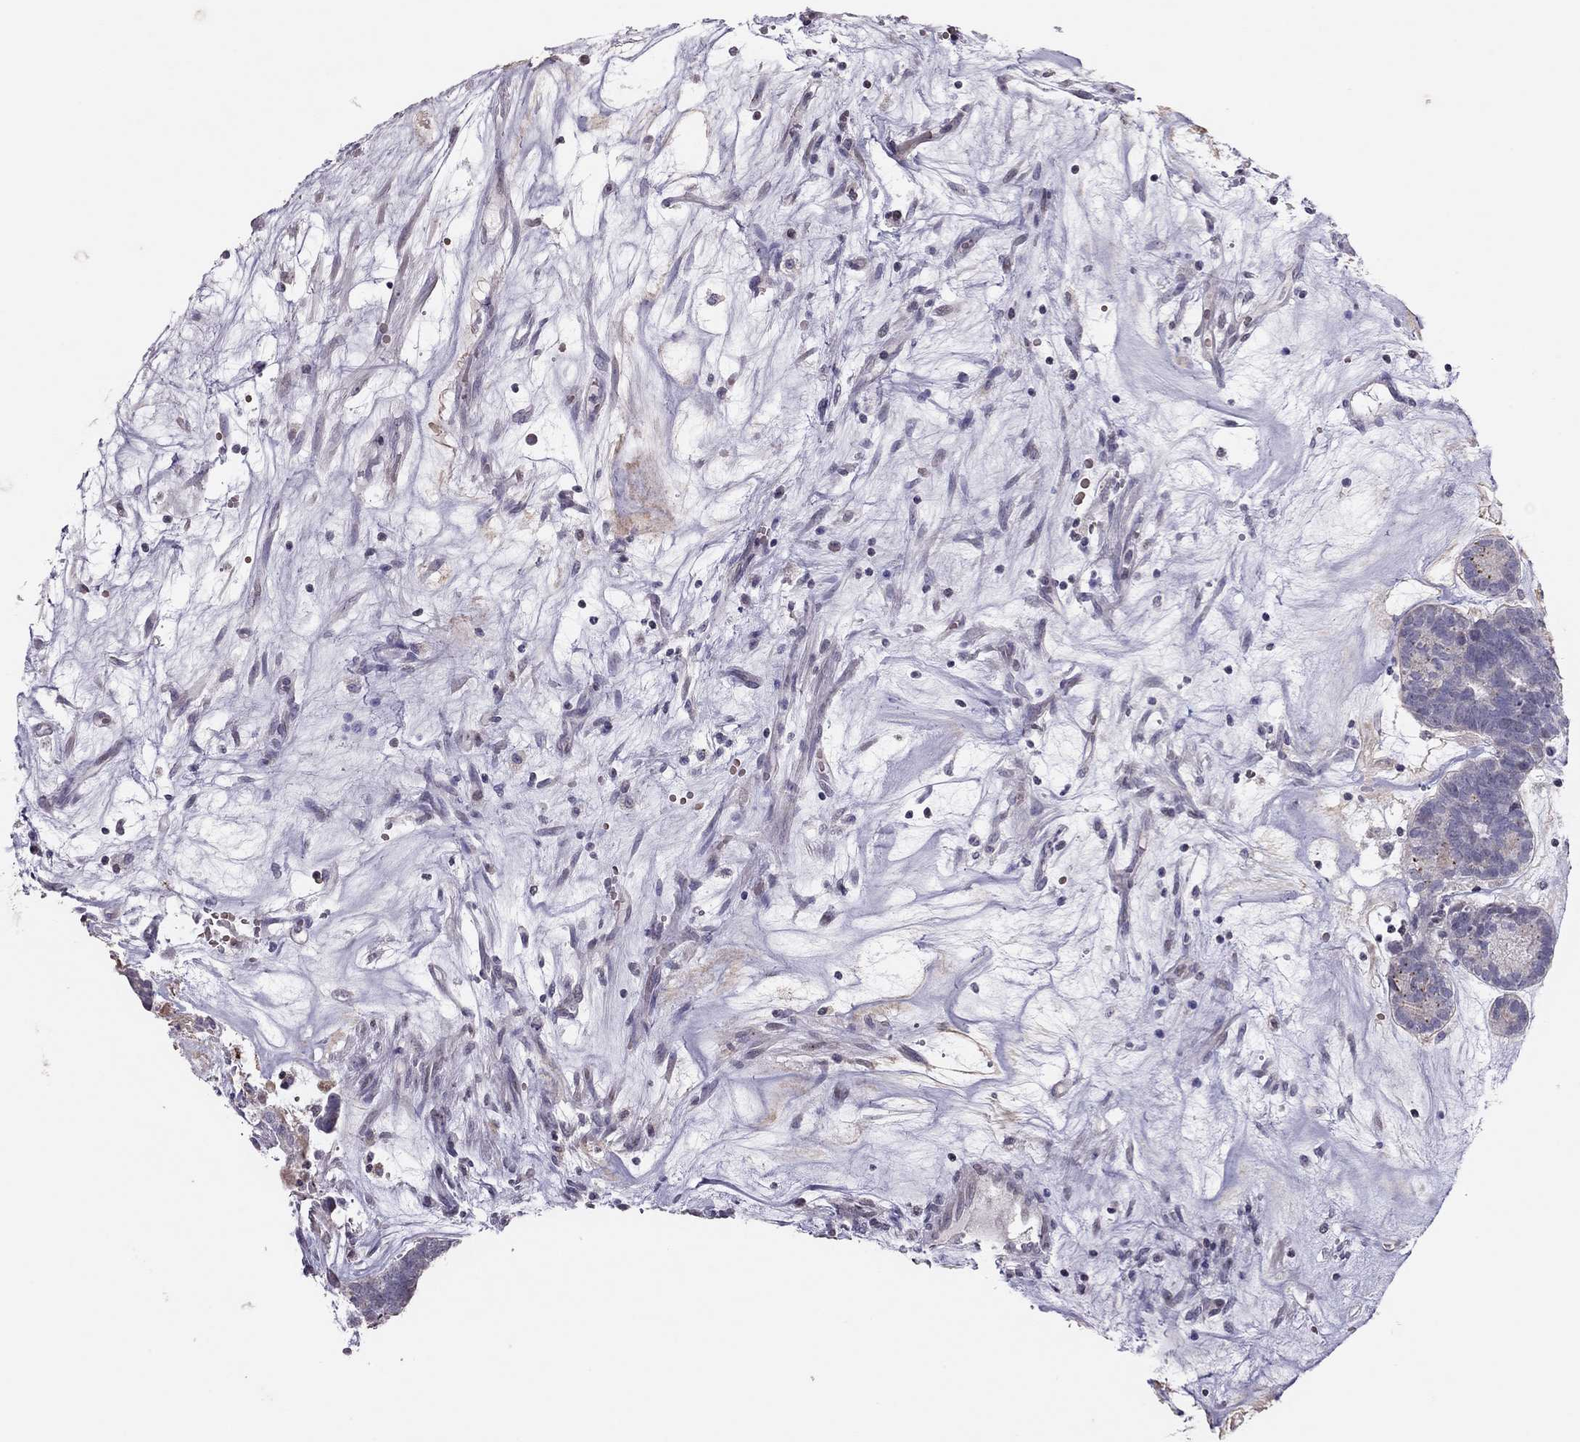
{"staining": {"intensity": "negative", "quantity": "none", "location": "none"}, "tissue": "head and neck cancer", "cell_type": "Tumor cells", "image_type": "cancer", "snomed": [{"axis": "morphology", "description": "Adenocarcinoma, NOS"}, {"axis": "topography", "description": "Head-Neck"}], "caption": "Micrograph shows no protein expression in tumor cells of head and neck adenocarcinoma tissue.", "gene": "TSHB", "patient": {"sex": "female", "age": 81}}